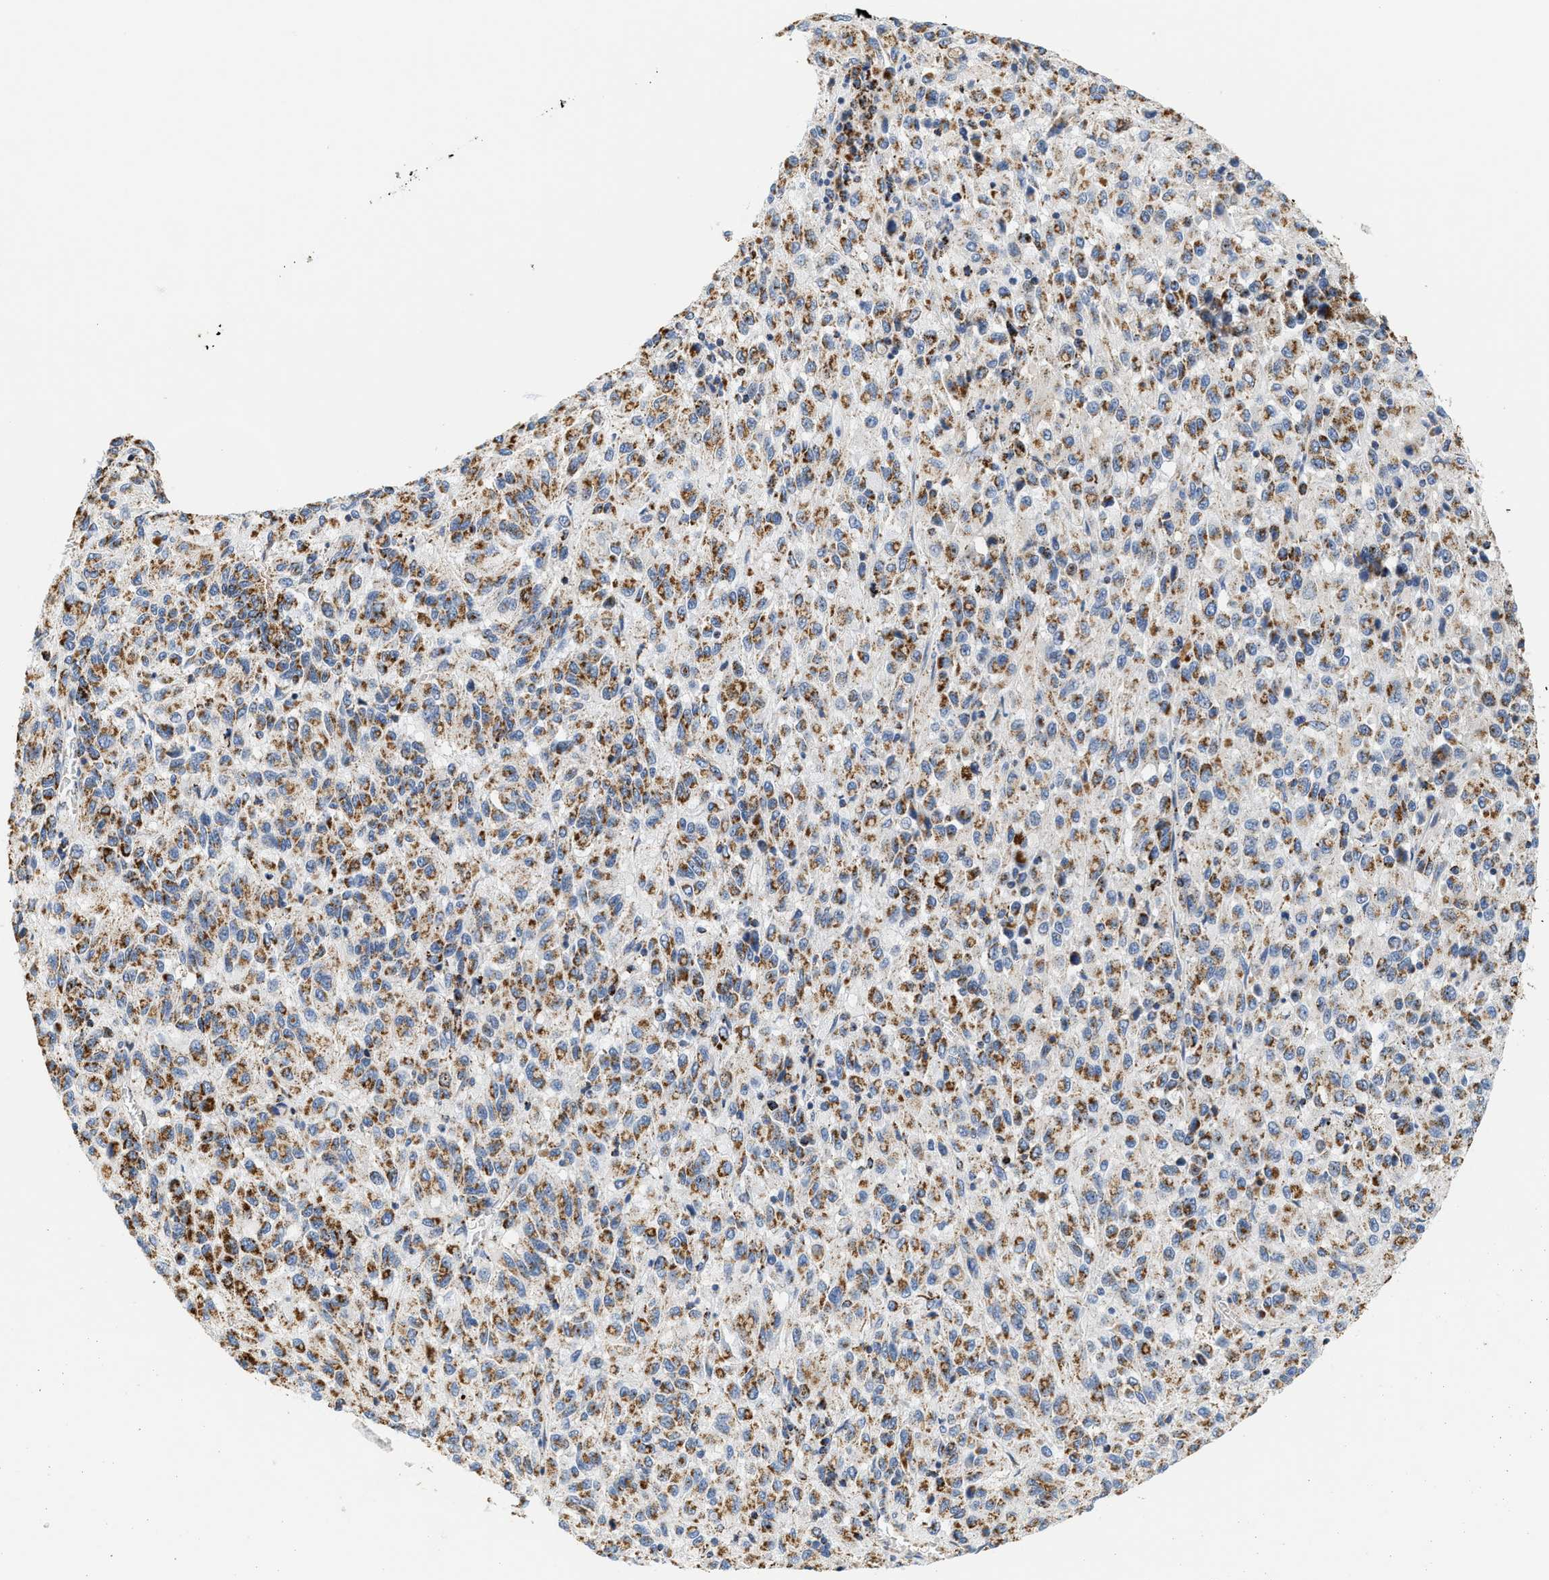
{"staining": {"intensity": "moderate", "quantity": ">75%", "location": "cytoplasmic/membranous"}, "tissue": "melanoma", "cell_type": "Tumor cells", "image_type": "cancer", "snomed": [{"axis": "morphology", "description": "Malignant melanoma, Metastatic site"}, {"axis": "topography", "description": "Lung"}], "caption": "This is an image of IHC staining of melanoma, which shows moderate expression in the cytoplasmic/membranous of tumor cells.", "gene": "SHMT2", "patient": {"sex": "male", "age": 64}}